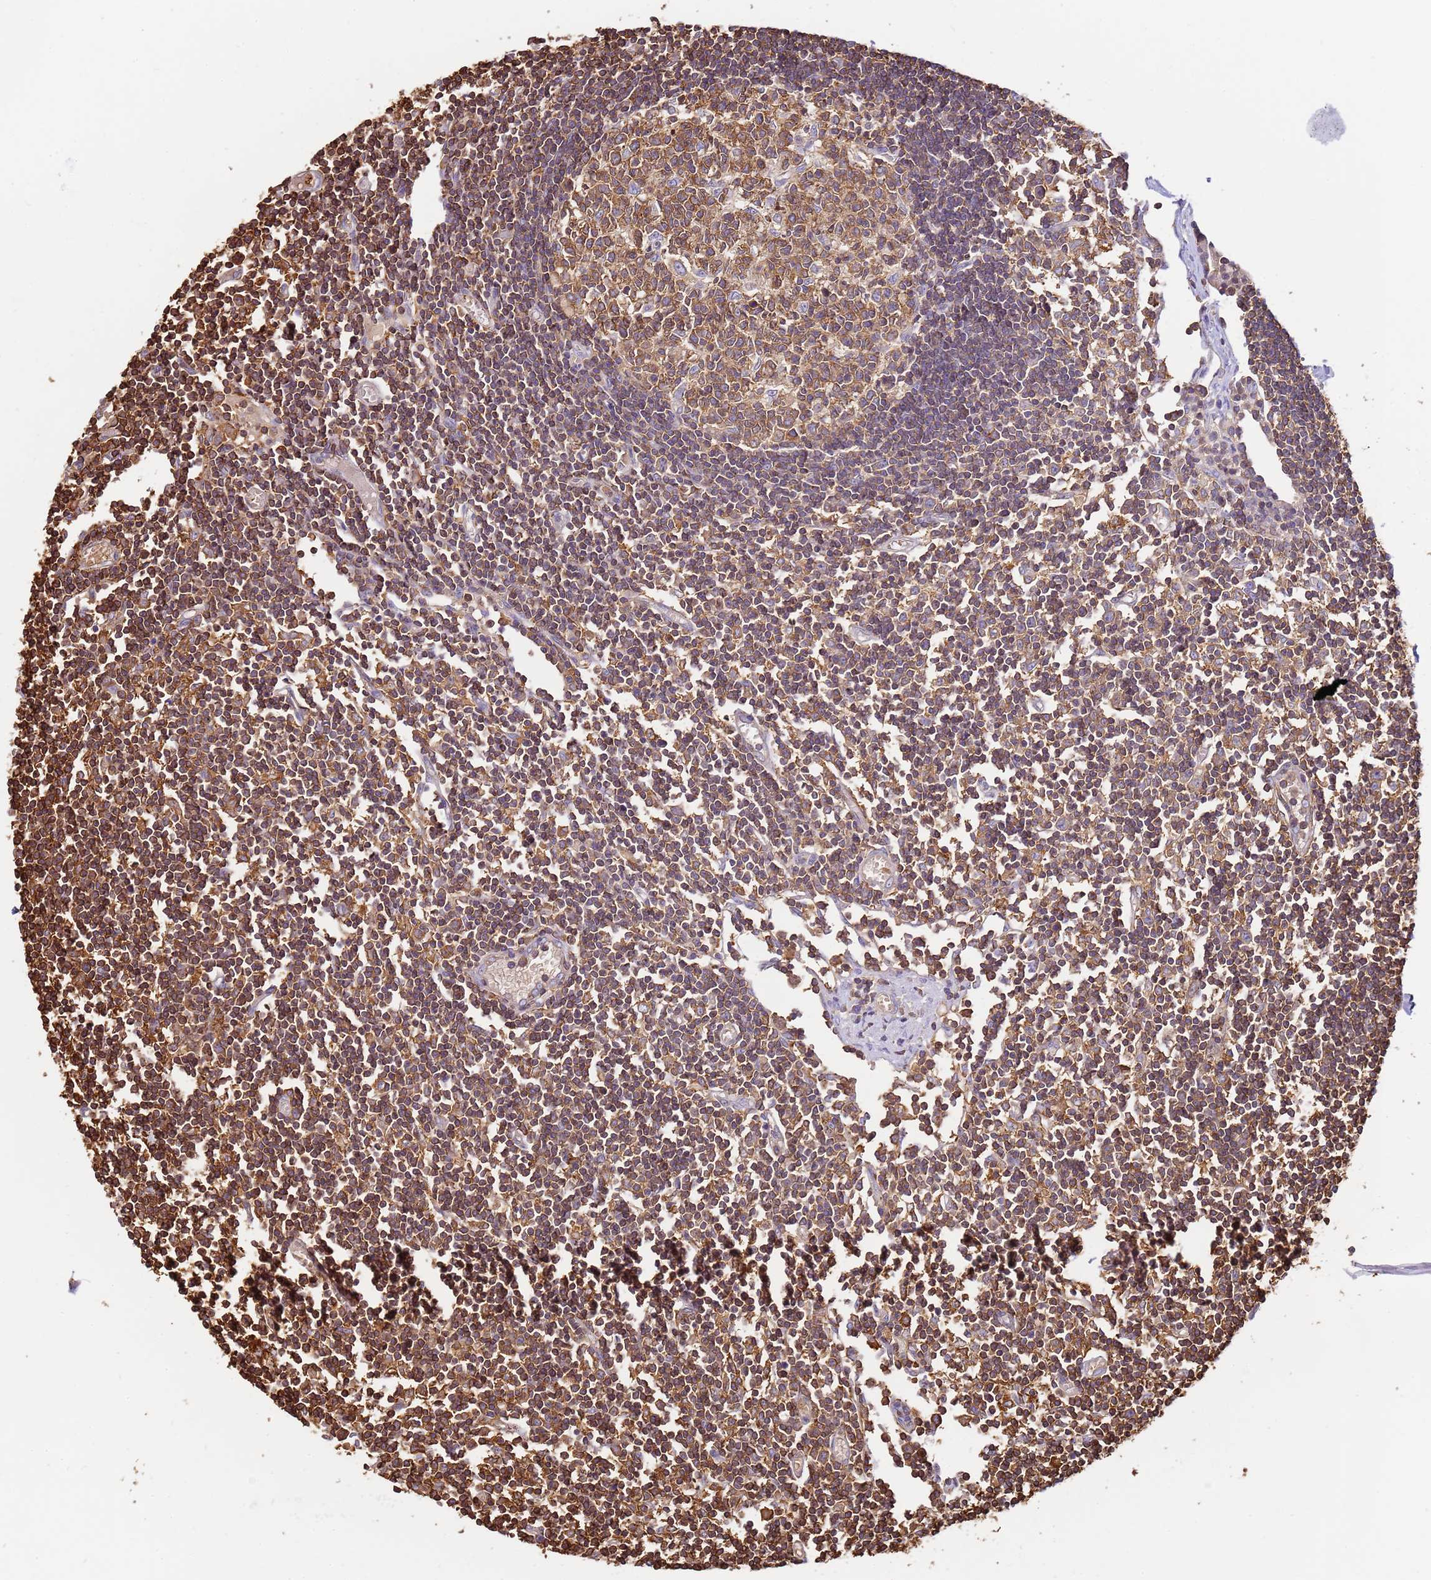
{"staining": {"intensity": "moderate", "quantity": ">75%", "location": "cytoplasmic/membranous"}, "tissue": "lymph node", "cell_type": "Germinal center cells", "image_type": "normal", "snomed": [{"axis": "morphology", "description": "Normal tissue, NOS"}, {"axis": "topography", "description": "Lymph node"}], "caption": "Immunohistochemical staining of benign human lymph node demonstrates >75% levels of moderate cytoplasmic/membranous protein staining in about >75% of germinal center cells. (DAB (3,3'-diaminobenzidine) IHC, brown staining for protein, blue staining for nuclei).", "gene": "OR6P1", "patient": {"sex": "female", "age": 11}}